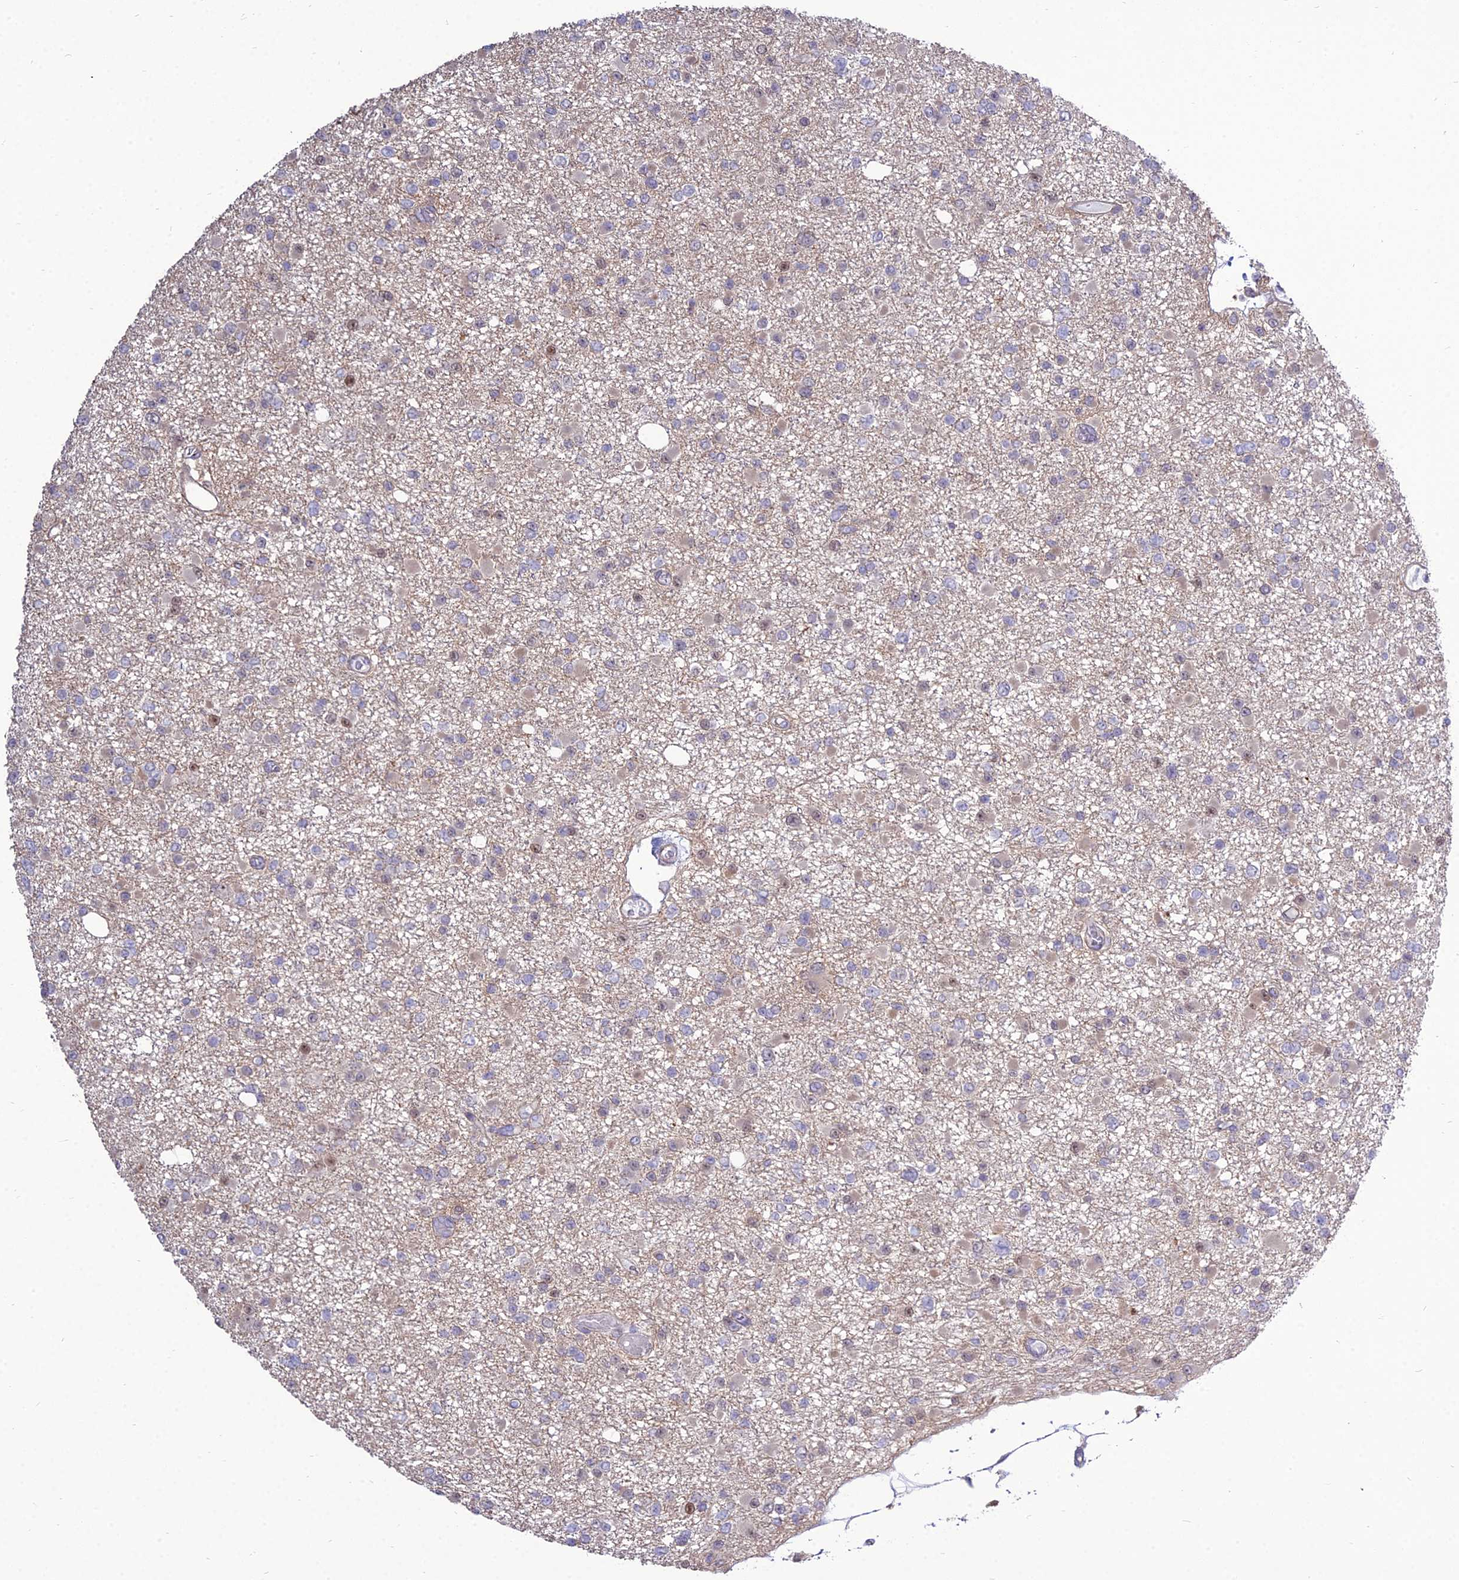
{"staining": {"intensity": "negative", "quantity": "none", "location": "none"}, "tissue": "glioma", "cell_type": "Tumor cells", "image_type": "cancer", "snomed": [{"axis": "morphology", "description": "Glioma, malignant, Low grade"}, {"axis": "topography", "description": "Brain"}], "caption": "Human glioma stained for a protein using immunohistochemistry displays no staining in tumor cells.", "gene": "TSPYL2", "patient": {"sex": "female", "age": 22}}